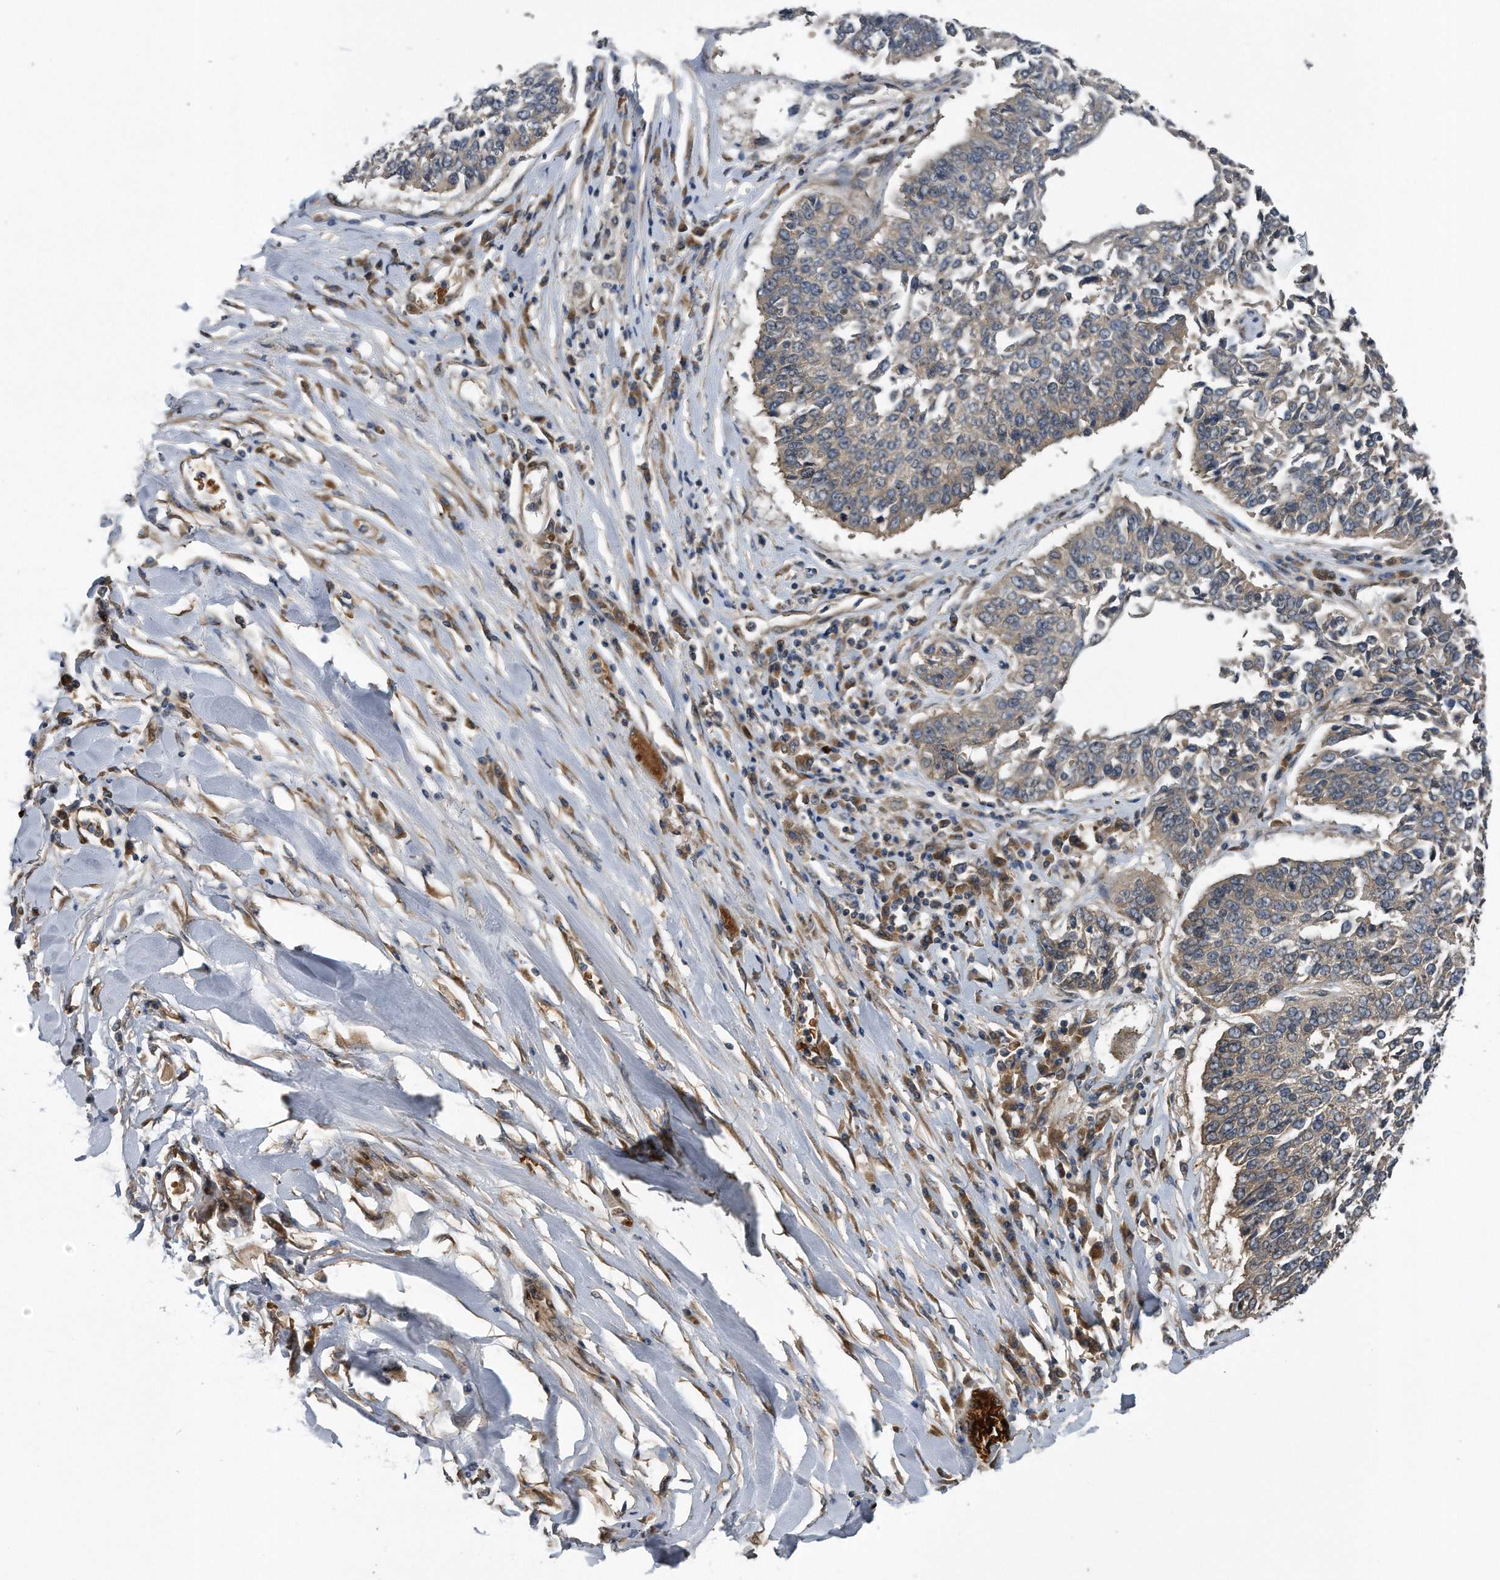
{"staining": {"intensity": "negative", "quantity": "none", "location": "none"}, "tissue": "lung cancer", "cell_type": "Tumor cells", "image_type": "cancer", "snomed": [{"axis": "morphology", "description": "Normal tissue, NOS"}, {"axis": "morphology", "description": "Squamous cell carcinoma, NOS"}, {"axis": "topography", "description": "Cartilage tissue"}, {"axis": "topography", "description": "Lung"}, {"axis": "topography", "description": "Peripheral nerve tissue"}], "caption": "There is no significant expression in tumor cells of squamous cell carcinoma (lung).", "gene": "ZNF79", "patient": {"sex": "female", "age": 49}}